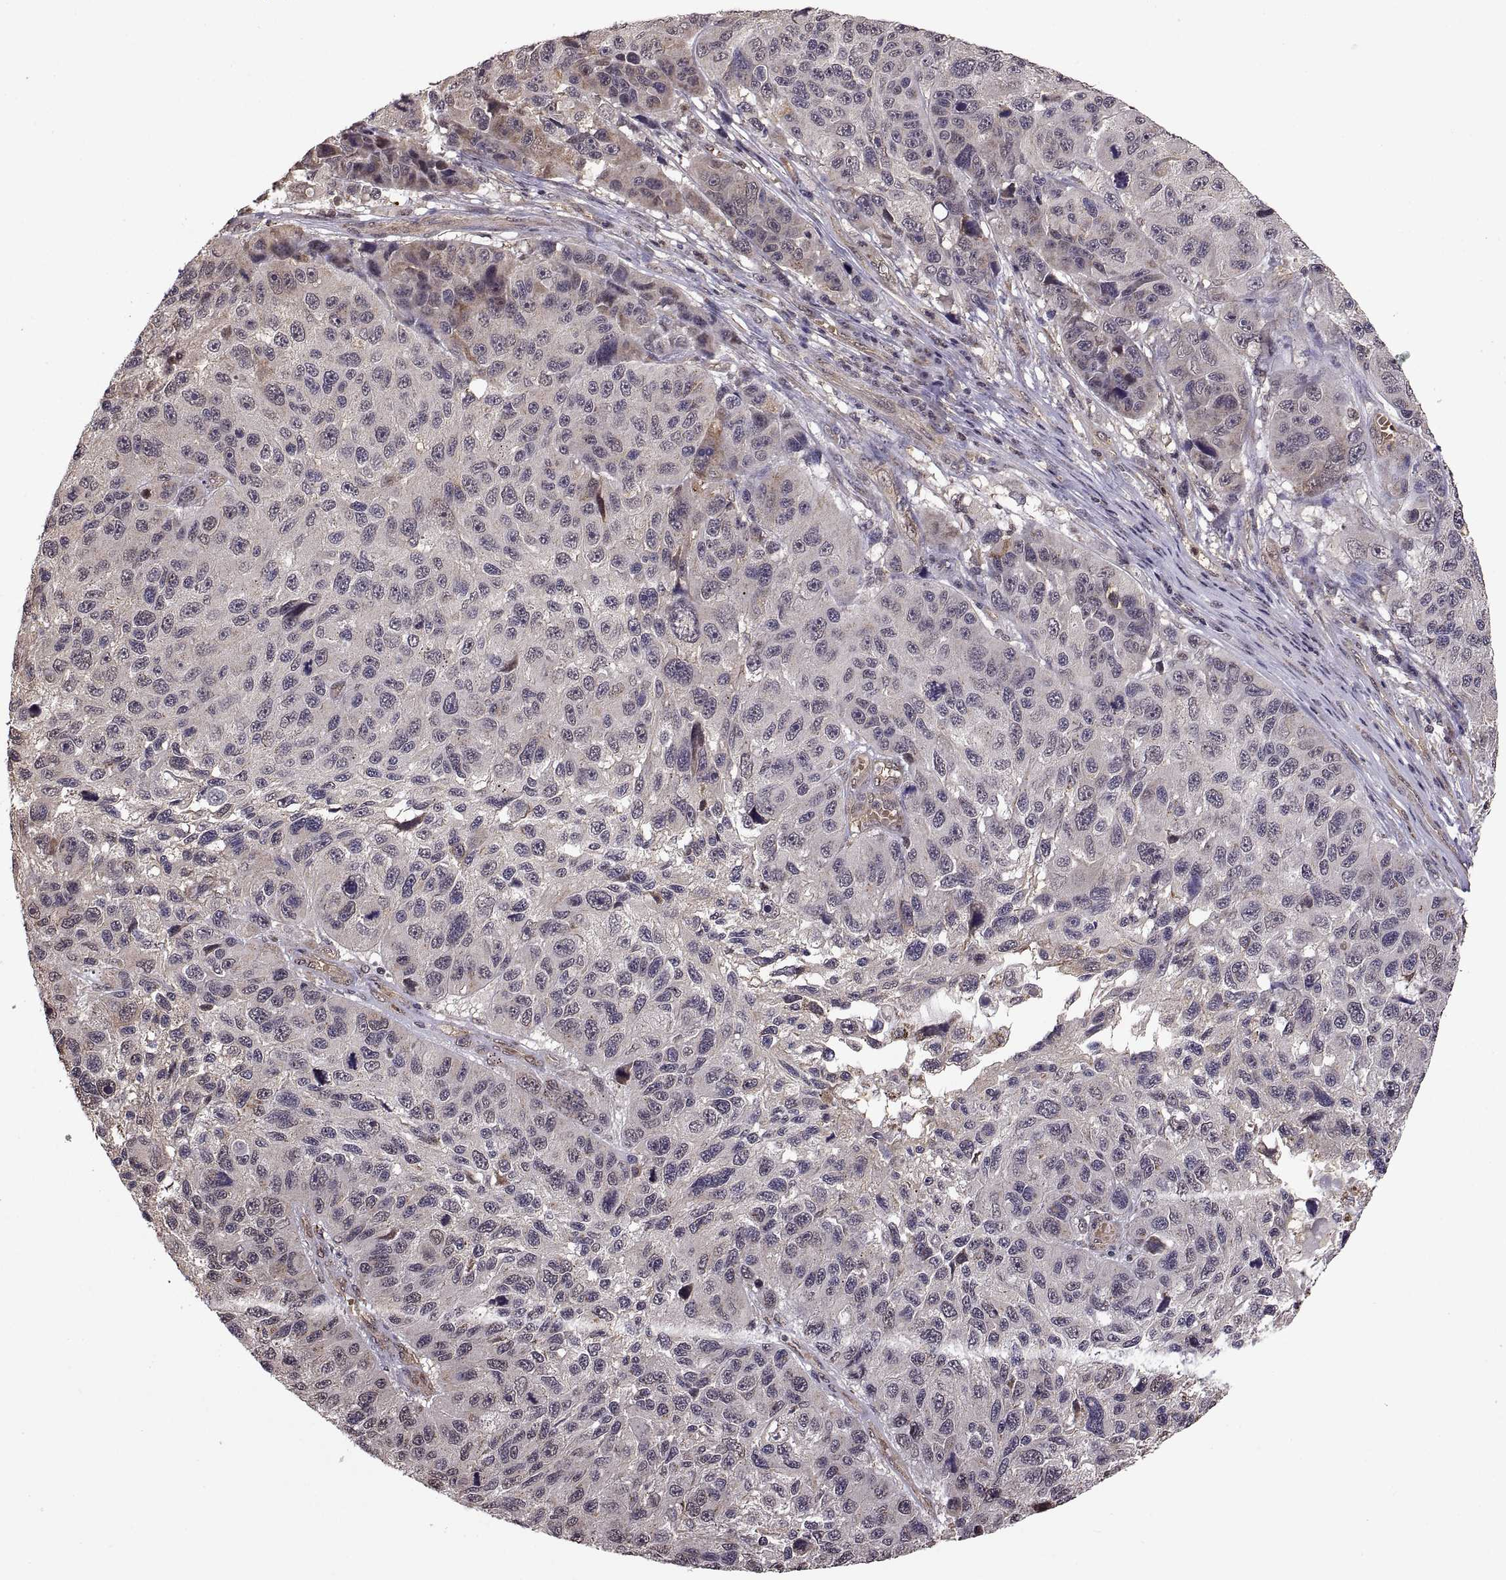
{"staining": {"intensity": "negative", "quantity": "none", "location": "none"}, "tissue": "melanoma", "cell_type": "Tumor cells", "image_type": "cancer", "snomed": [{"axis": "morphology", "description": "Malignant melanoma, NOS"}, {"axis": "topography", "description": "Skin"}], "caption": "Immunohistochemistry photomicrograph of neoplastic tissue: human malignant melanoma stained with DAB displays no significant protein expression in tumor cells.", "gene": "ARRB1", "patient": {"sex": "male", "age": 53}}